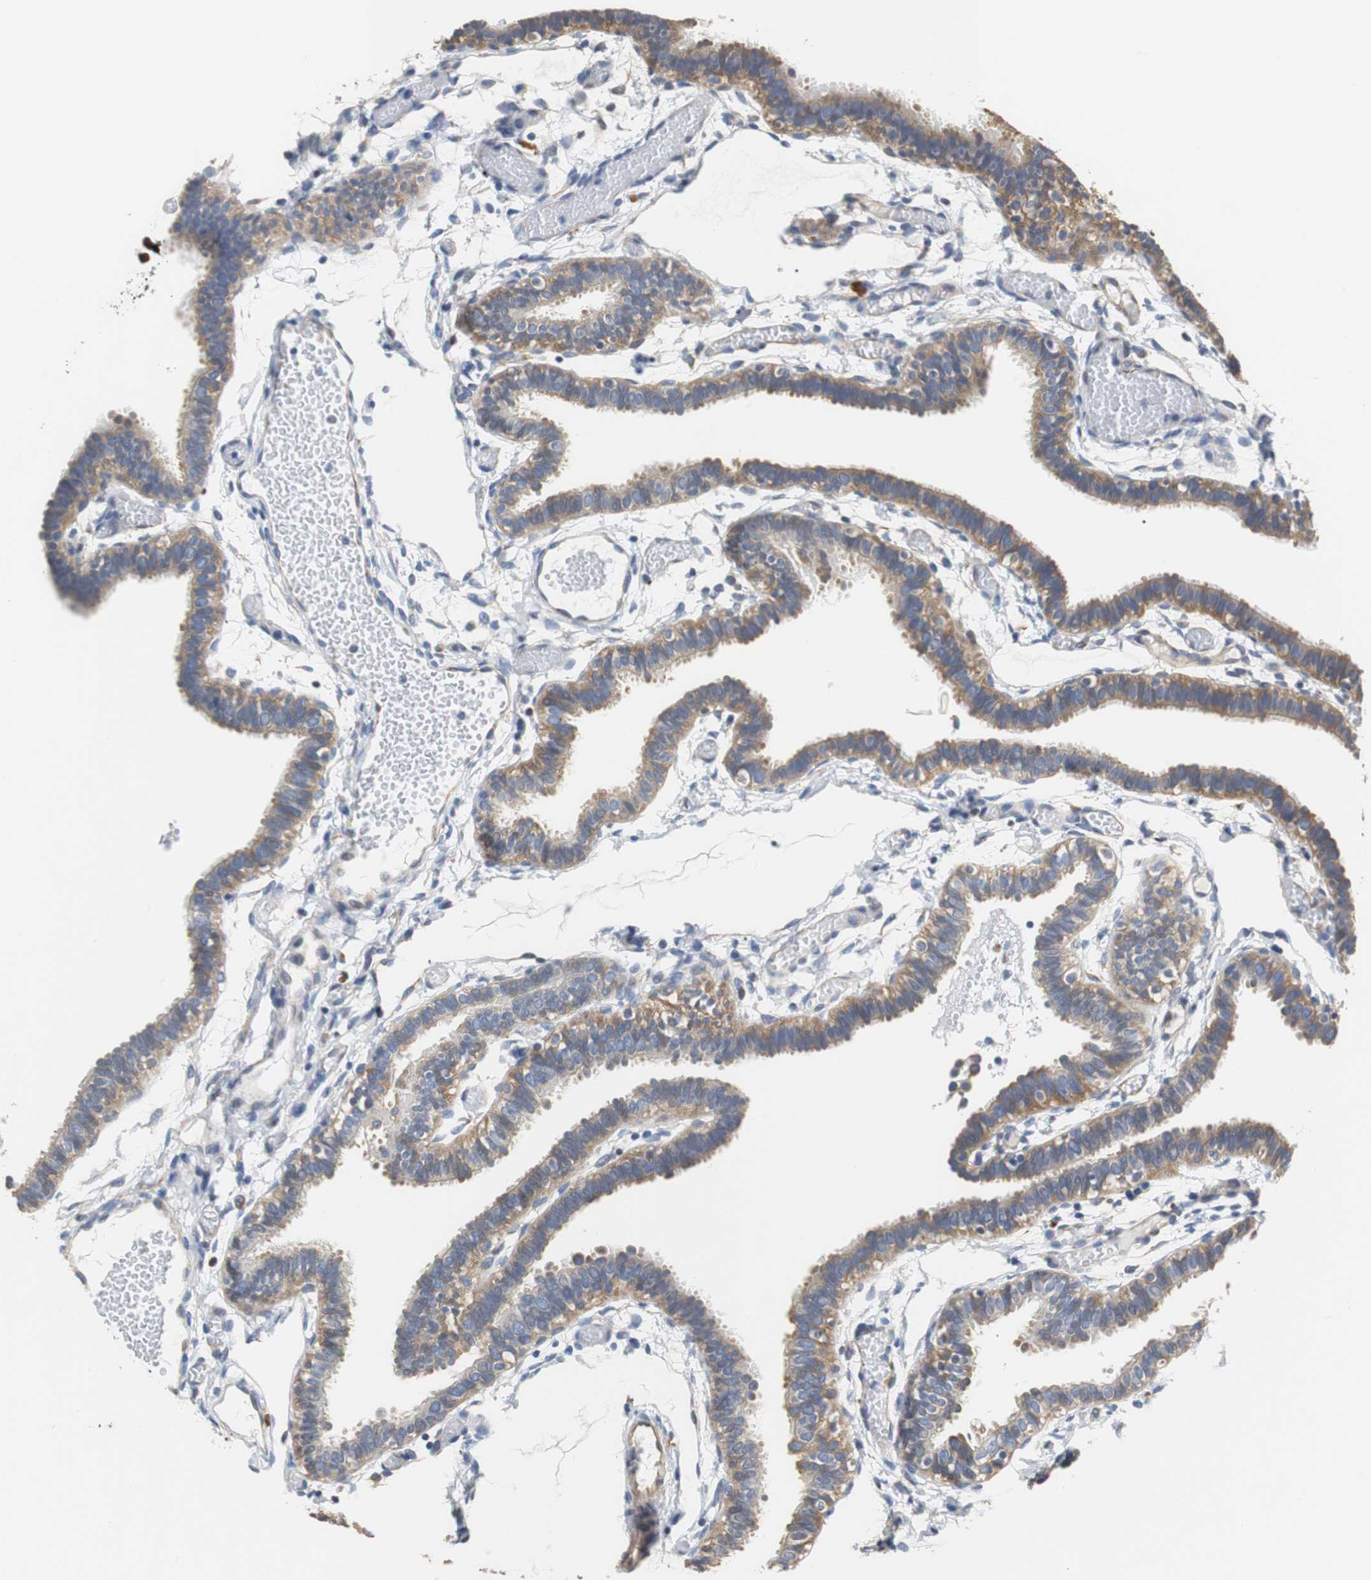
{"staining": {"intensity": "moderate", "quantity": ">75%", "location": "cytoplasmic/membranous"}, "tissue": "fallopian tube", "cell_type": "Glandular cells", "image_type": "normal", "snomed": [{"axis": "morphology", "description": "Normal tissue, NOS"}, {"axis": "topography", "description": "Fallopian tube"}], "caption": "Immunohistochemistry (DAB) staining of normal human fallopian tube displays moderate cytoplasmic/membranous protein staining in about >75% of glandular cells. (Brightfield microscopy of DAB IHC at high magnification).", "gene": "PCK1", "patient": {"sex": "female", "age": 29}}